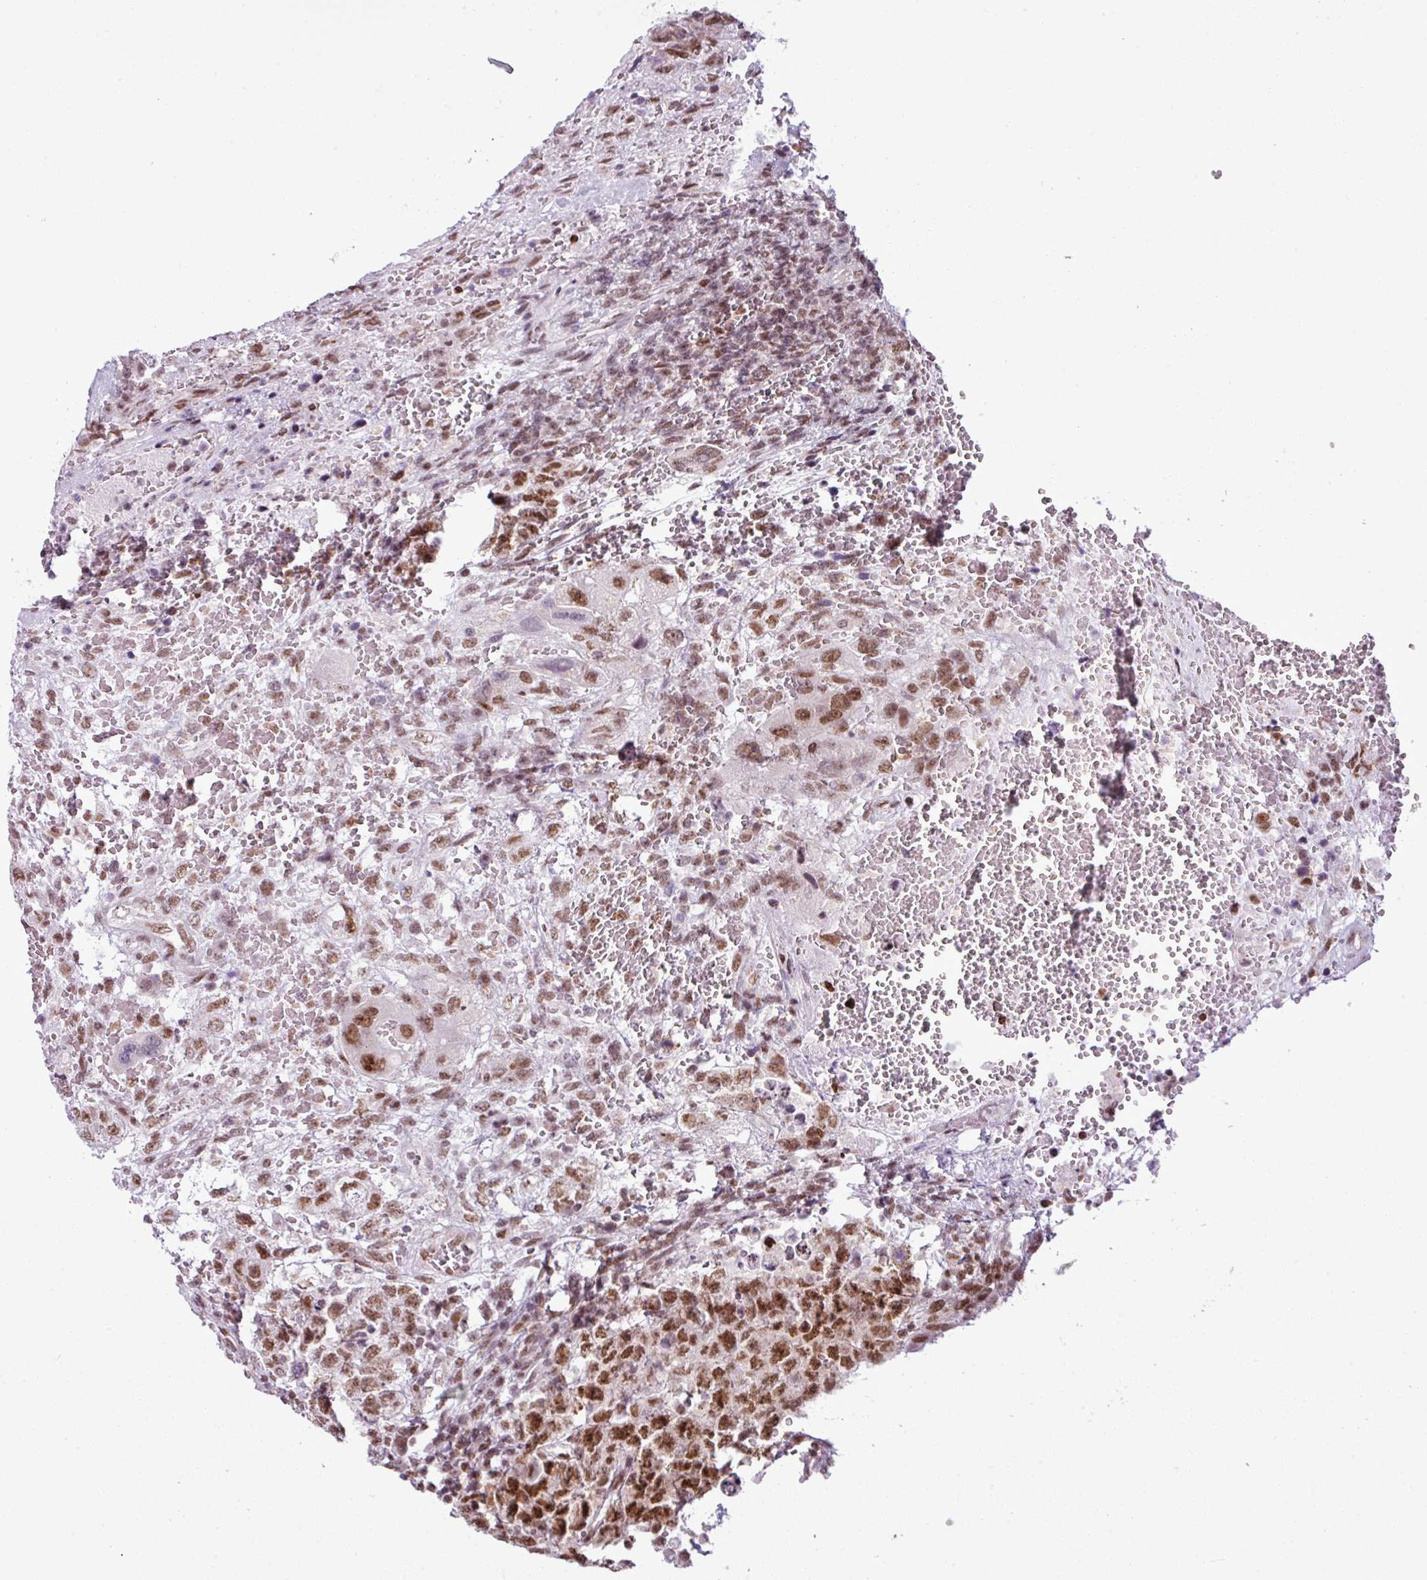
{"staining": {"intensity": "moderate", "quantity": ">75%", "location": "nuclear"}, "tissue": "testis cancer", "cell_type": "Tumor cells", "image_type": "cancer", "snomed": [{"axis": "morphology", "description": "Carcinoma, Embryonal, NOS"}, {"axis": "topography", "description": "Testis"}], "caption": "A brown stain highlights moderate nuclear expression of a protein in testis embryonal carcinoma tumor cells. (DAB IHC with brightfield microscopy, high magnification).", "gene": "ARL6IP4", "patient": {"sex": "male", "age": 26}}